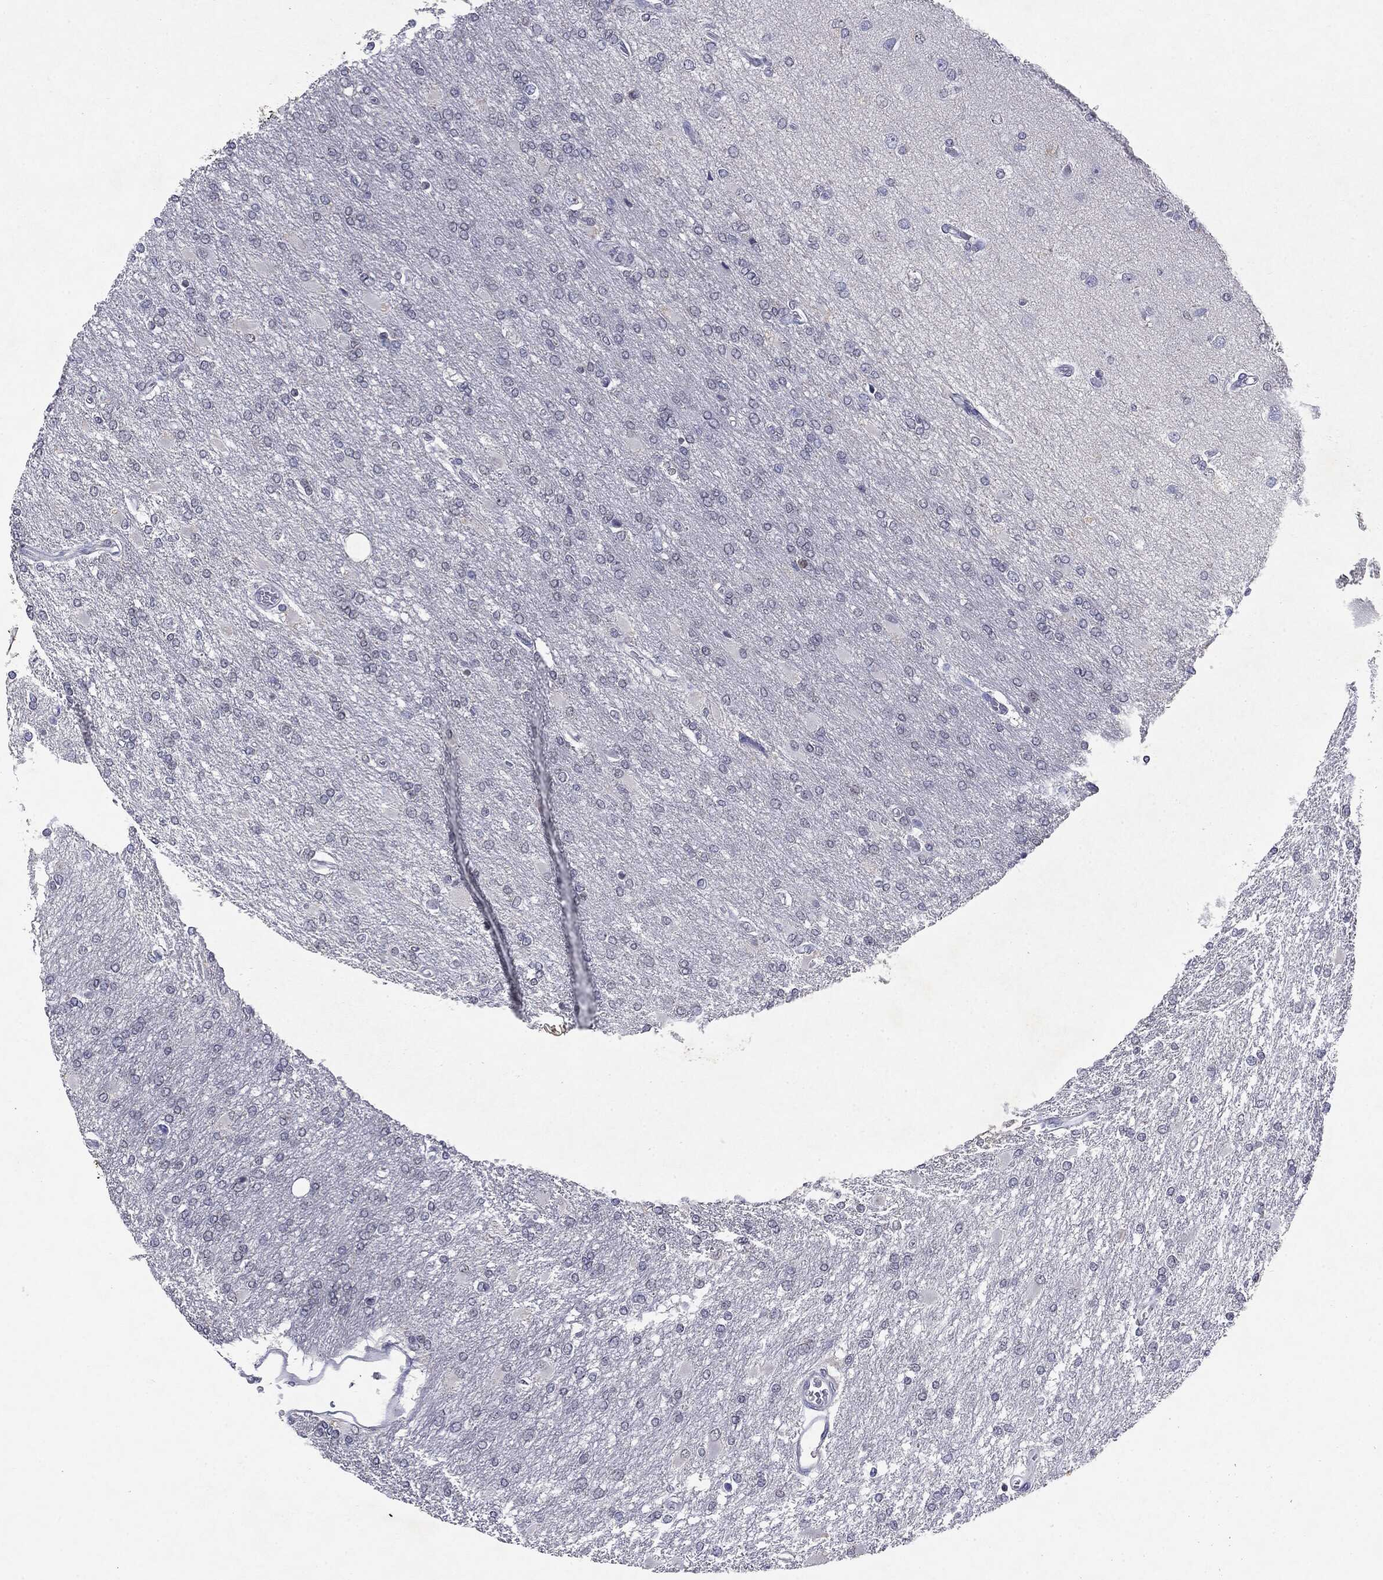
{"staining": {"intensity": "negative", "quantity": "none", "location": "none"}, "tissue": "glioma", "cell_type": "Tumor cells", "image_type": "cancer", "snomed": [{"axis": "morphology", "description": "Glioma, malignant, High grade"}, {"axis": "topography", "description": "Cerebral cortex"}], "caption": "An image of human glioma is negative for staining in tumor cells. (Stains: DAB (3,3'-diaminobenzidine) IHC with hematoxylin counter stain, Microscopy: brightfield microscopy at high magnification).", "gene": "KIF2C", "patient": {"sex": "male", "age": 79}}